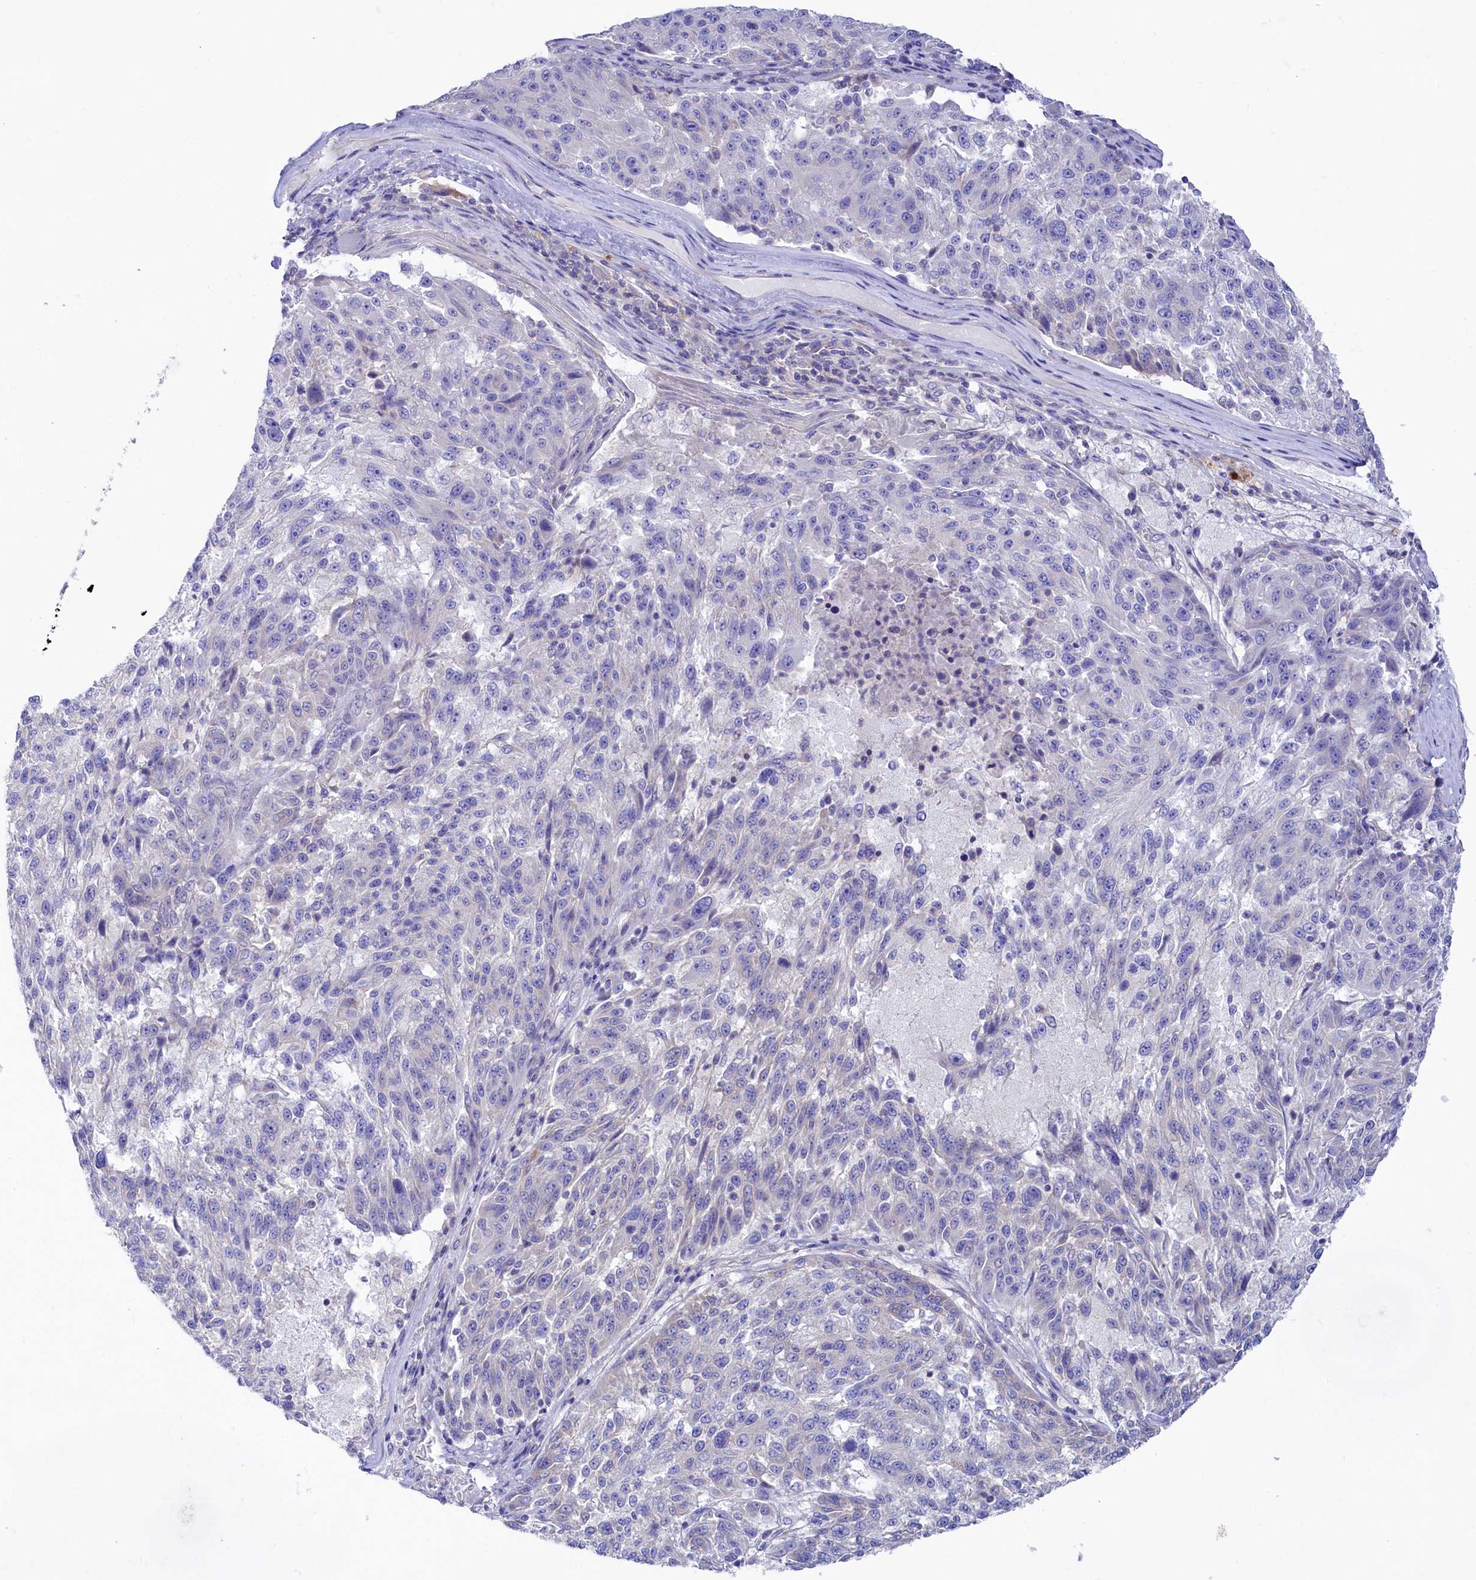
{"staining": {"intensity": "negative", "quantity": "none", "location": "none"}, "tissue": "melanoma", "cell_type": "Tumor cells", "image_type": "cancer", "snomed": [{"axis": "morphology", "description": "Malignant melanoma, NOS"}, {"axis": "topography", "description": "Skin"}], "caption": "Immunohistochemical staining of human melanoma displays no significant expression in tumor cells.", "gene": "VPS26B", "patient": {"sex": "male", "age": 53}}